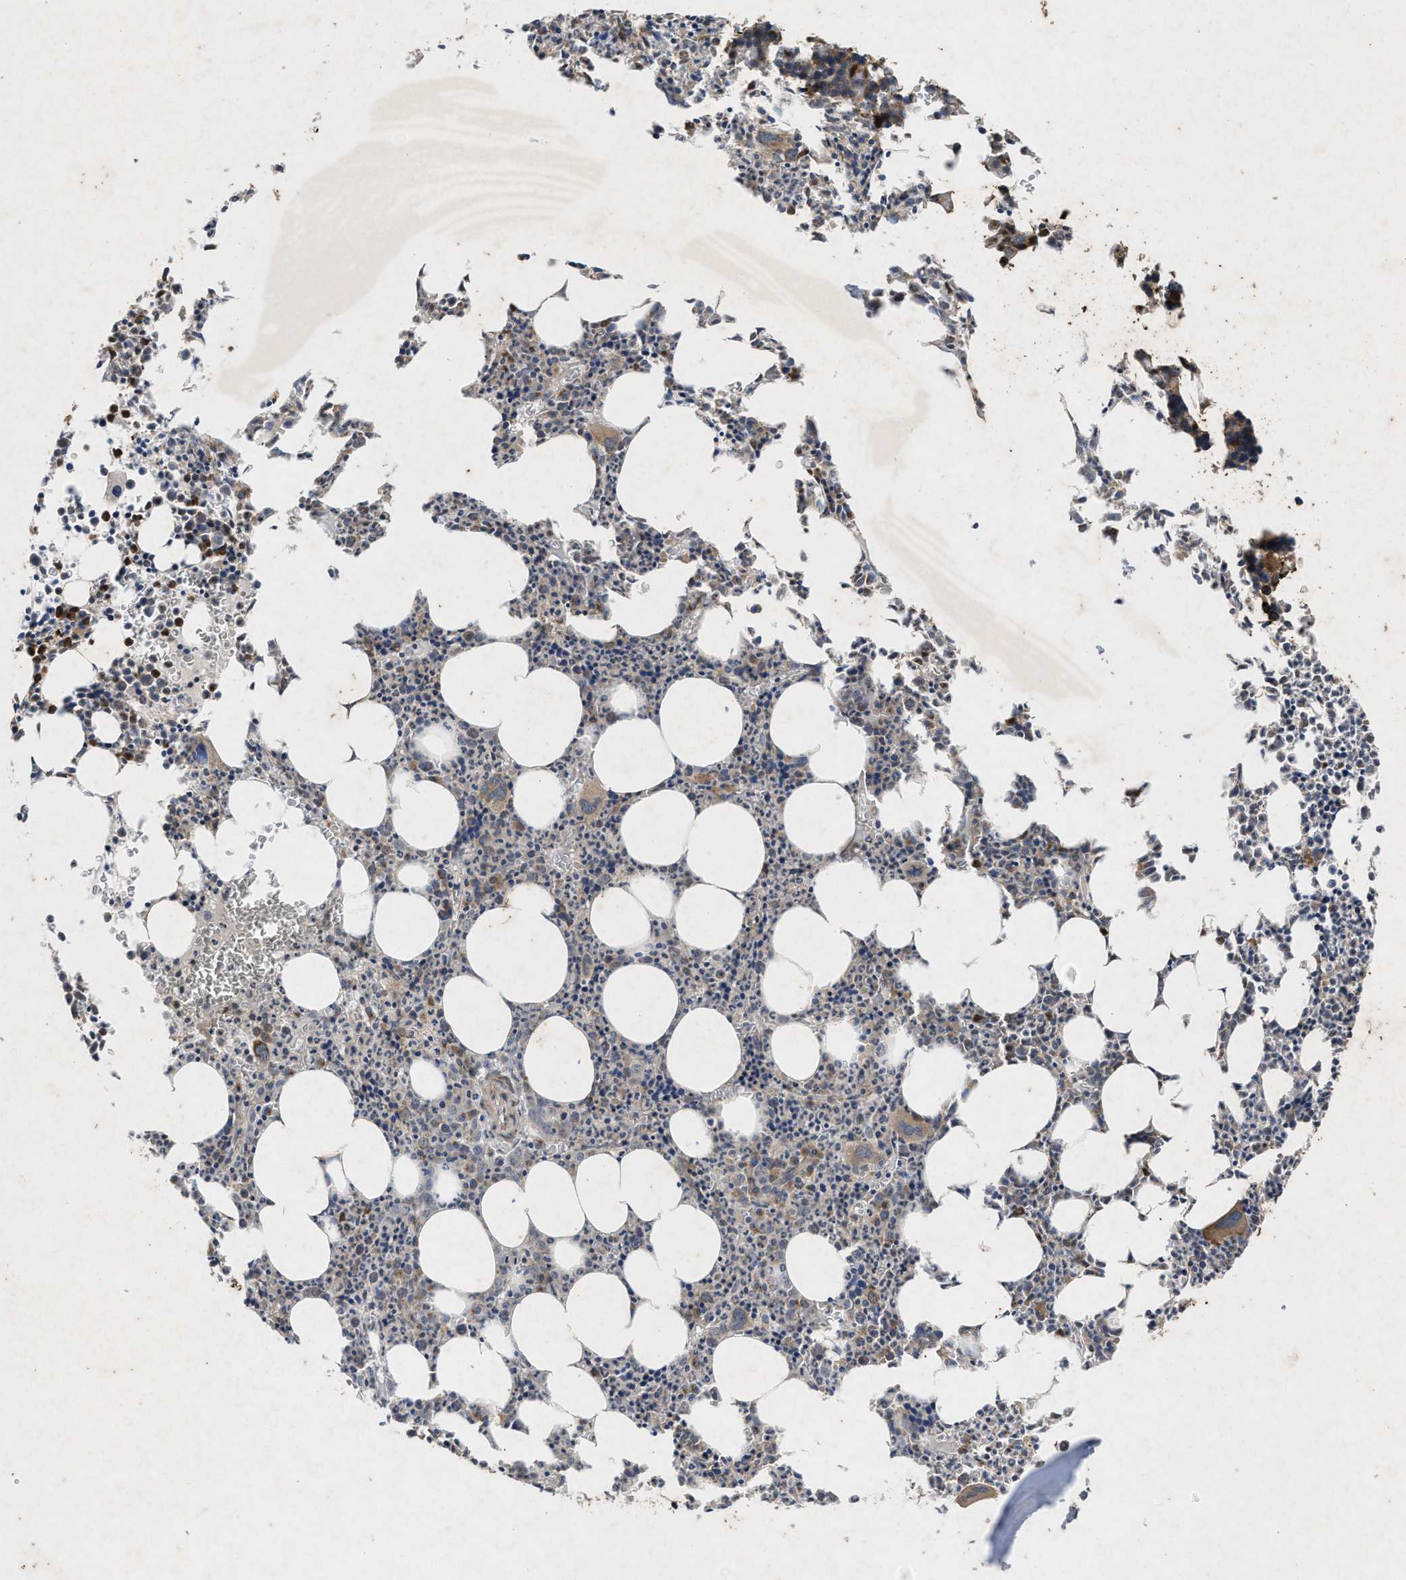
{"staining": {"intensity": "moderate", "quantity": "25%-75%", "location": "cytoplasmic/membranous"}, "tissue": "bone marrow", "cell_type": "Hematopoietic cells", "image_type": "normal", "snomed": [{"axis": "morphology", "description": "Normal tissue, NOS"}, {"axis": "morphology", "description": "Inflammation, NOS"}, {"axis": "topography", "description": "Bone marrow"}], "caption": "An immunohistochemistry (IHC) image of unremarkable tissue is shown. Protein staining in brown labels moderate cytoplasmic/membranous positivity in bone marrow within hematopoietic cells. The protein of interest is stained brown, and the nuclei are stained in blue (DAB IHC with brightfield microscopy, high magnification).", "gene": "PRKG2", "patient": {"sex": "female", "age": 40}}